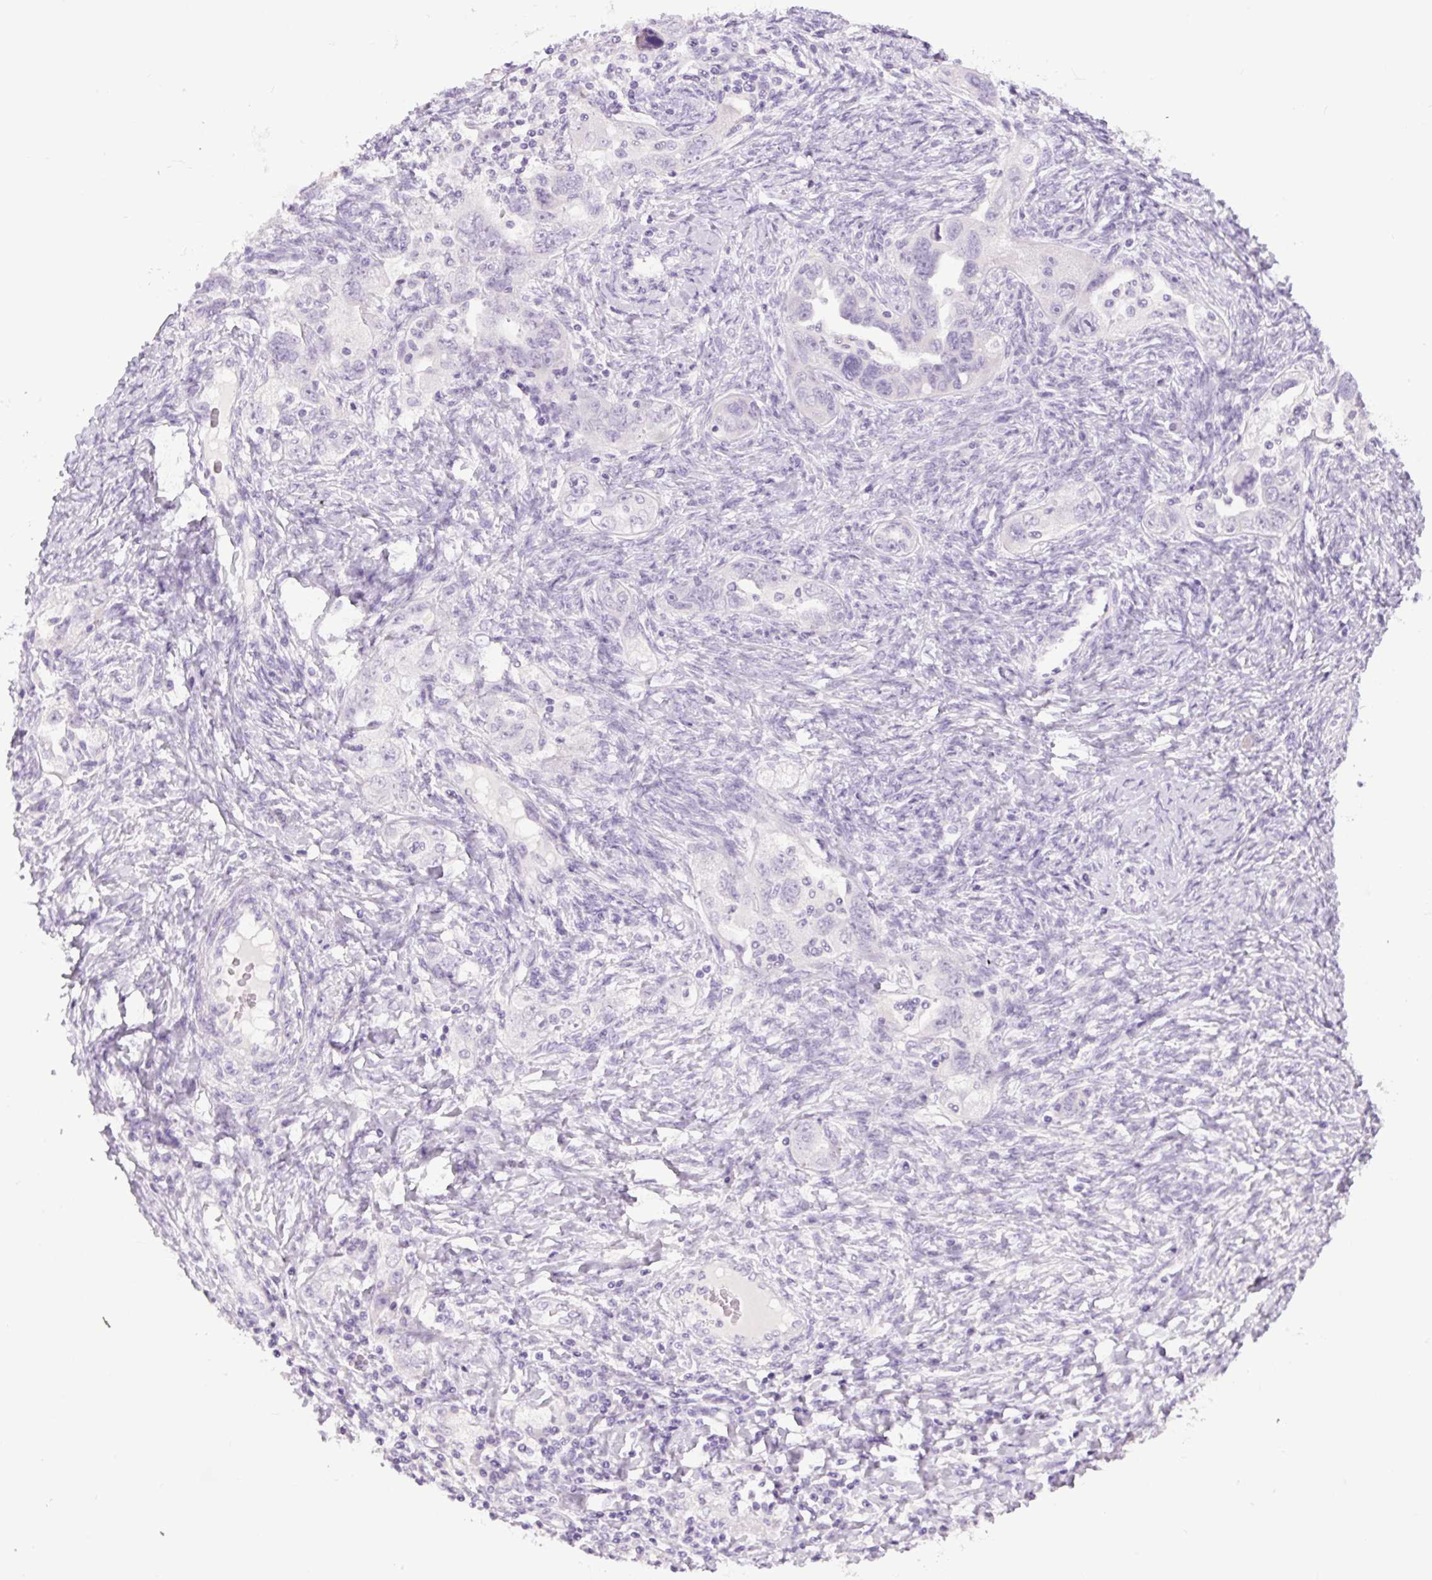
{"staining": {"intensity": "negative", "quantity": "none", "location": "none"}, "tissue": "ovarian cancer", "cell_type": "Tumor cells", "image_type": "cancer", "snomed": [{"axis": "morphology", "description": "Carcinoma, NOS"}, {"axis": "morphology", "description": "Cystadenocarcinoma, serous, NOS"}, {"axis": "topography", "description": "Ovary"}], "caption": "IHC photomicrograph of neoplastic tissue: human ovarian cancer stained with DAB (3,3'-diaminobenzidine) demonstrates no significant protein expression in tumor cells.", "gene": "COL9A2", "patient": {"sex": "female", "age": 69}}